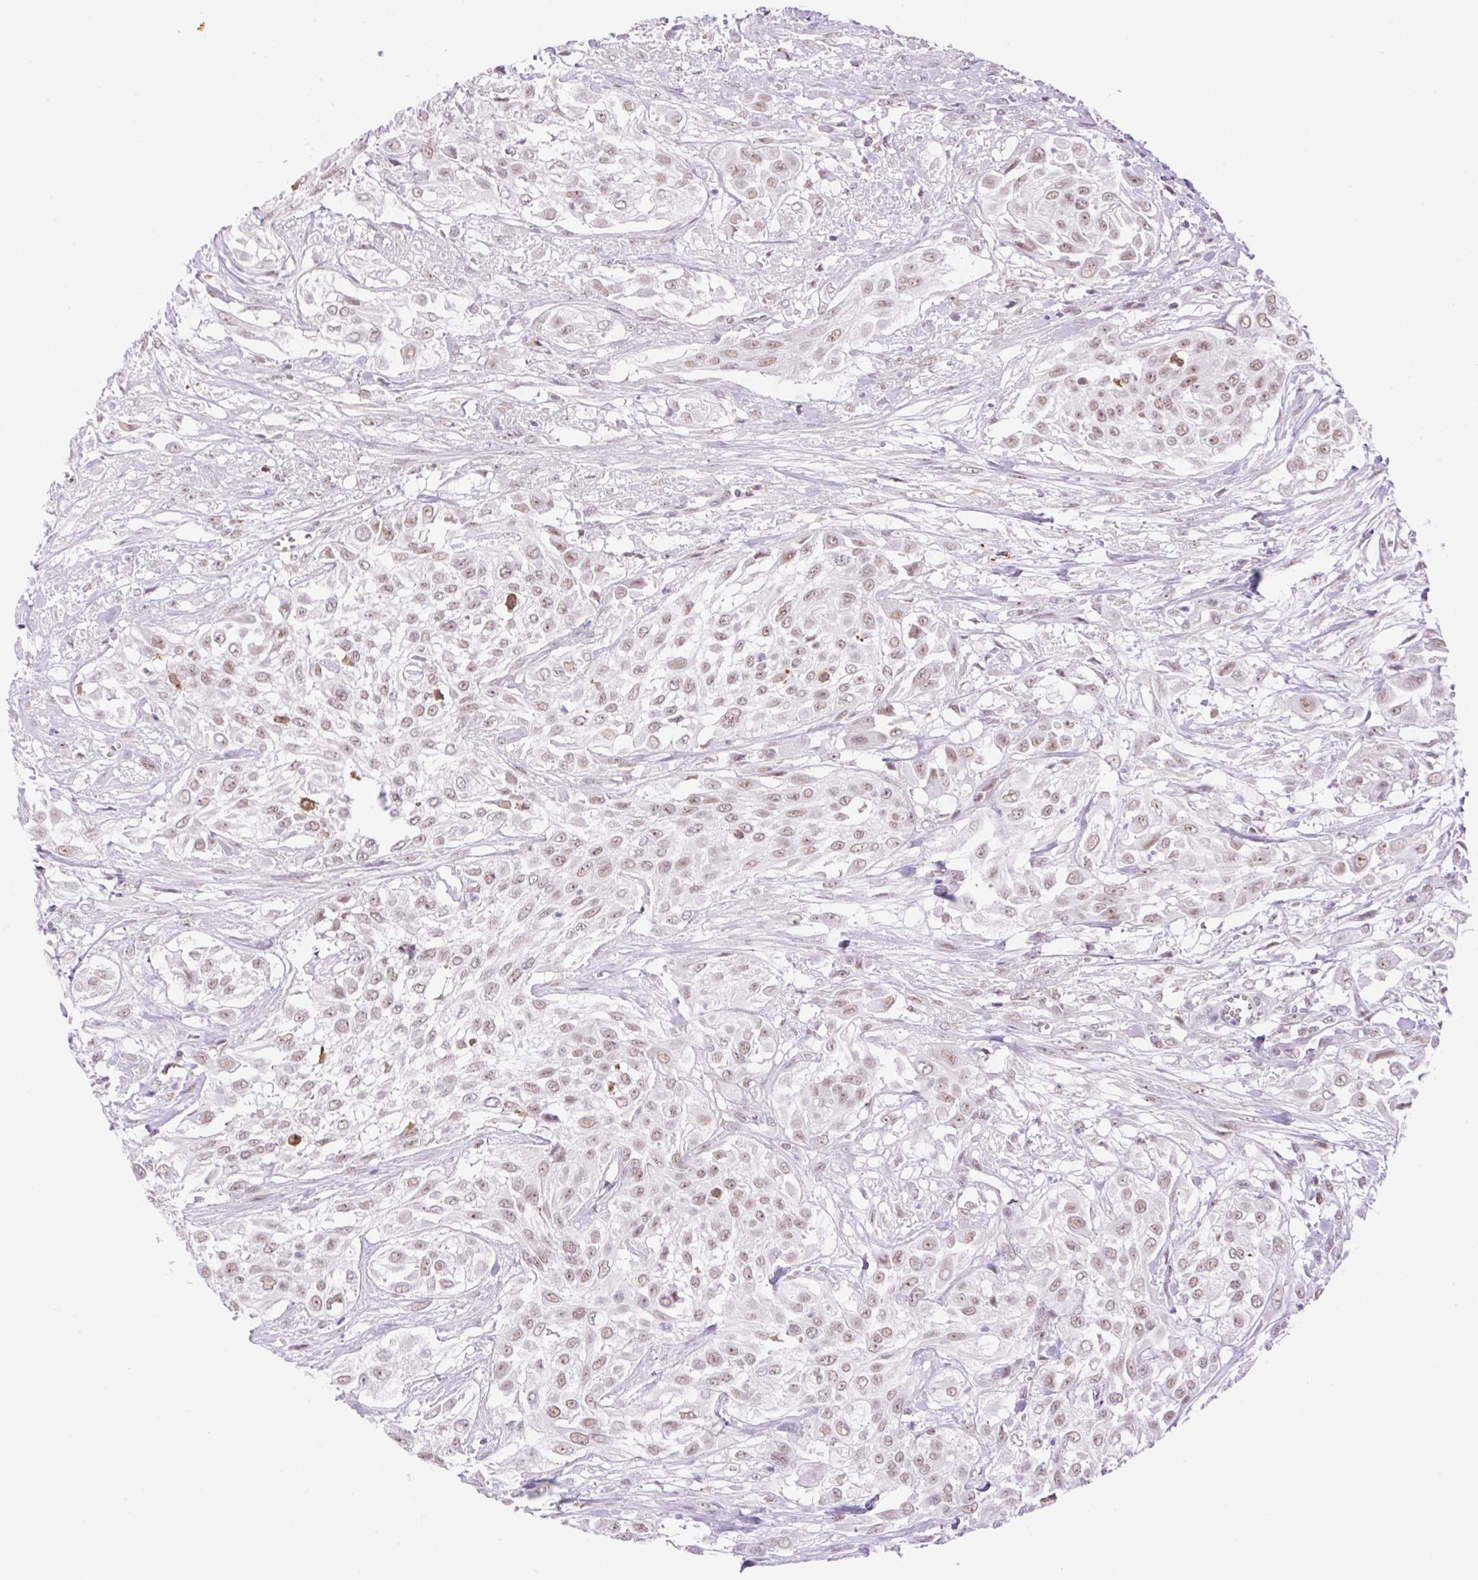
{"staining": {"intensity": "weak", "quantity": ">75%", "location": "nuclear"}, "tissue": "urothelial cancer", "cell_type": "Tumor cells", "image_type": "cancer", "snomed": [{"axis": "morphology", "description": "Urothelial carcinoma, High grade"}, {"axis": "topography", "description": "Urinary bladder"}], "caption": "Protein expression analysis of human high-grade urothelial carcinoma reveals weak nuclear expression in about >75% of tumor cells.", "gene": "PALM3", "patient": {"sex": "male", "age": 57}}